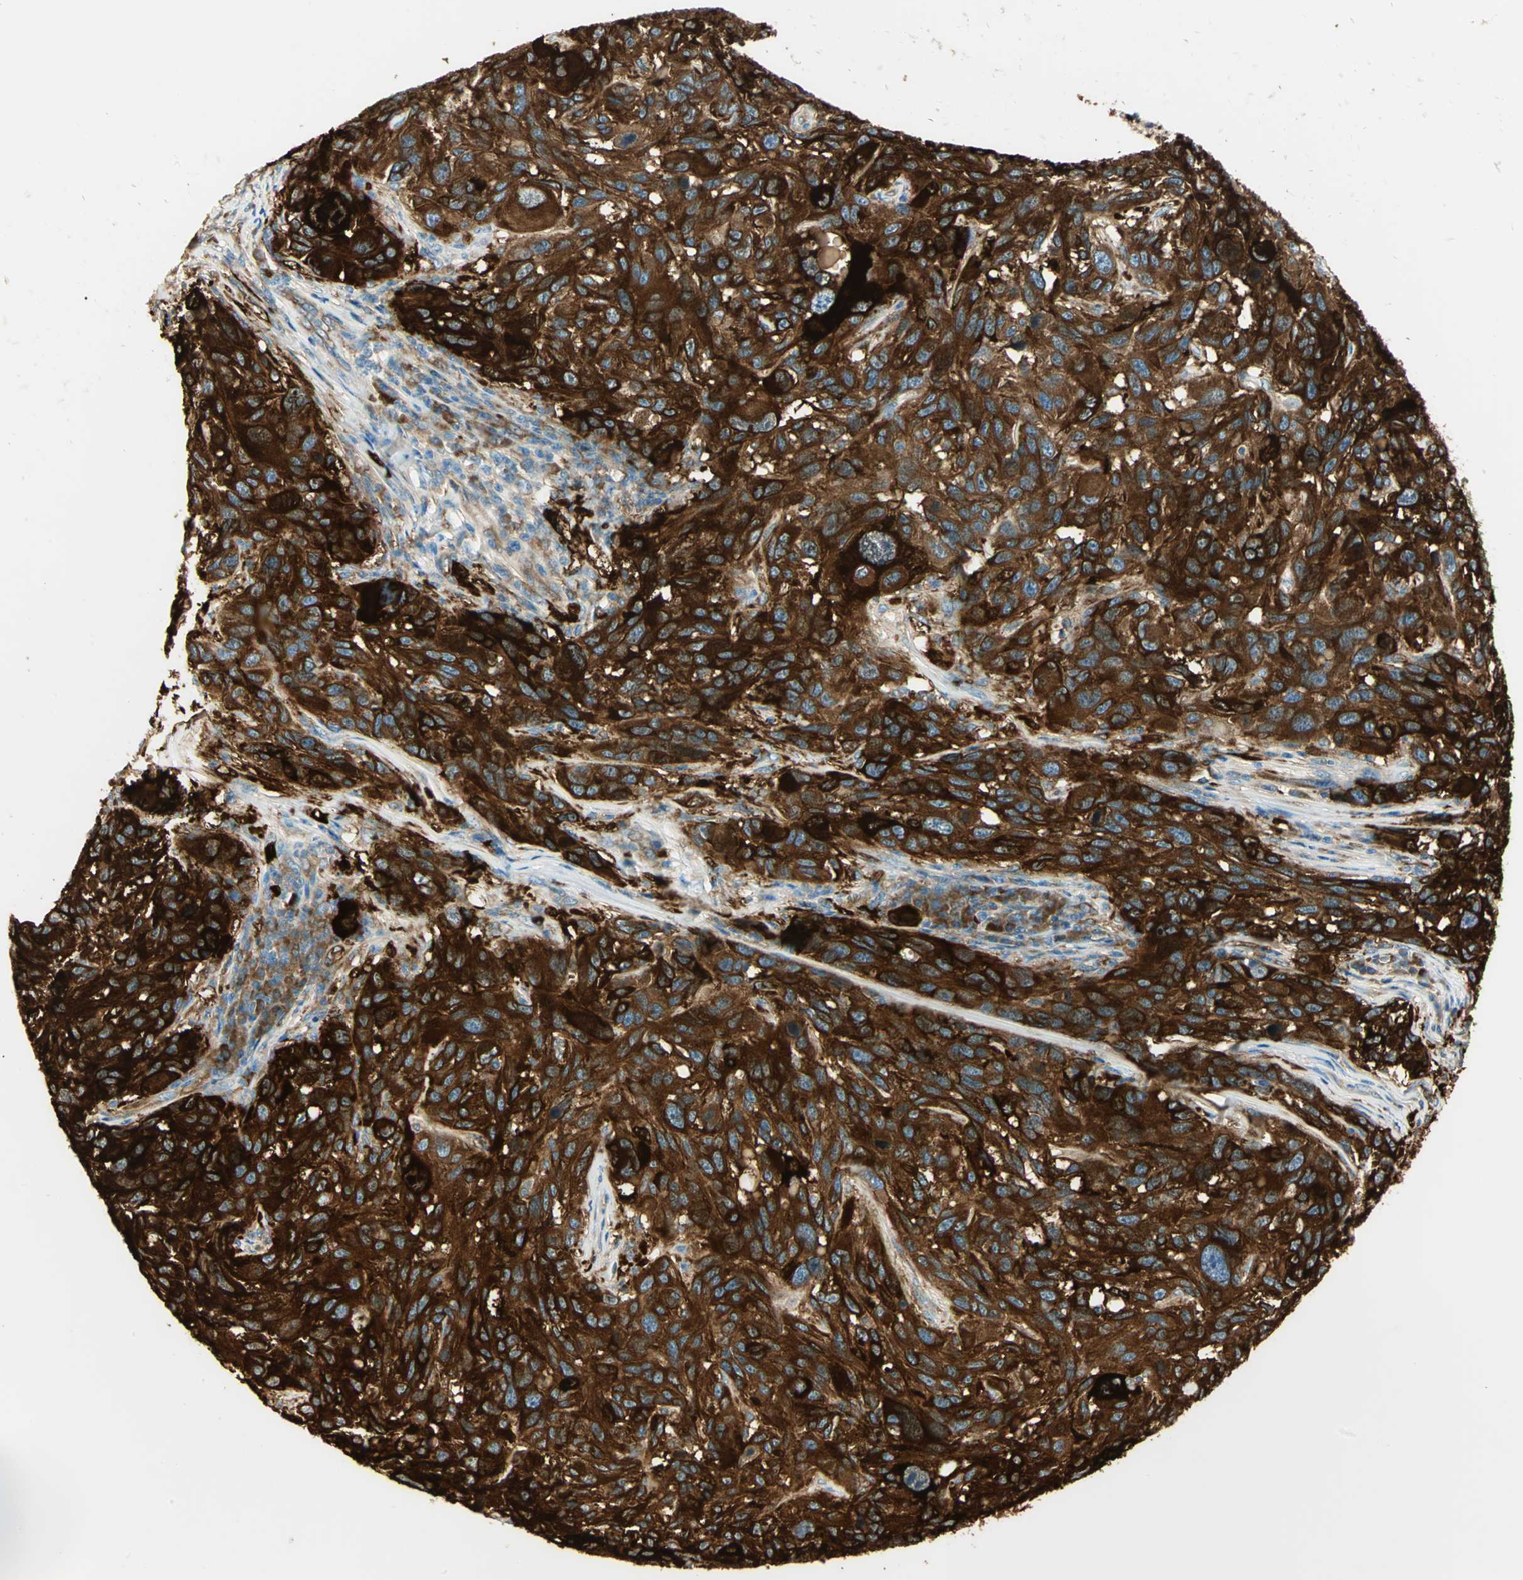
{"staining": {"intensity": "strong", "quantity": ">75%", "location": "cytoplasmic/membranous"}, "tissue": "melanoma", "cell_type": "Tumor cells", "image_type": "cancer", "snomed": [{"axis": "morphology", "description": "Malignant melanoma, NOS"}, {"axis": "topography", "description": "Skin"}], "caption": "A photomicrograph of human malignant melanoma stained for a protein demonstrates strong cytoplasmic/membranous brown staining in tumor cells.", "gene": "WARS1", "patient": {"sex": "male", "age": 53}}